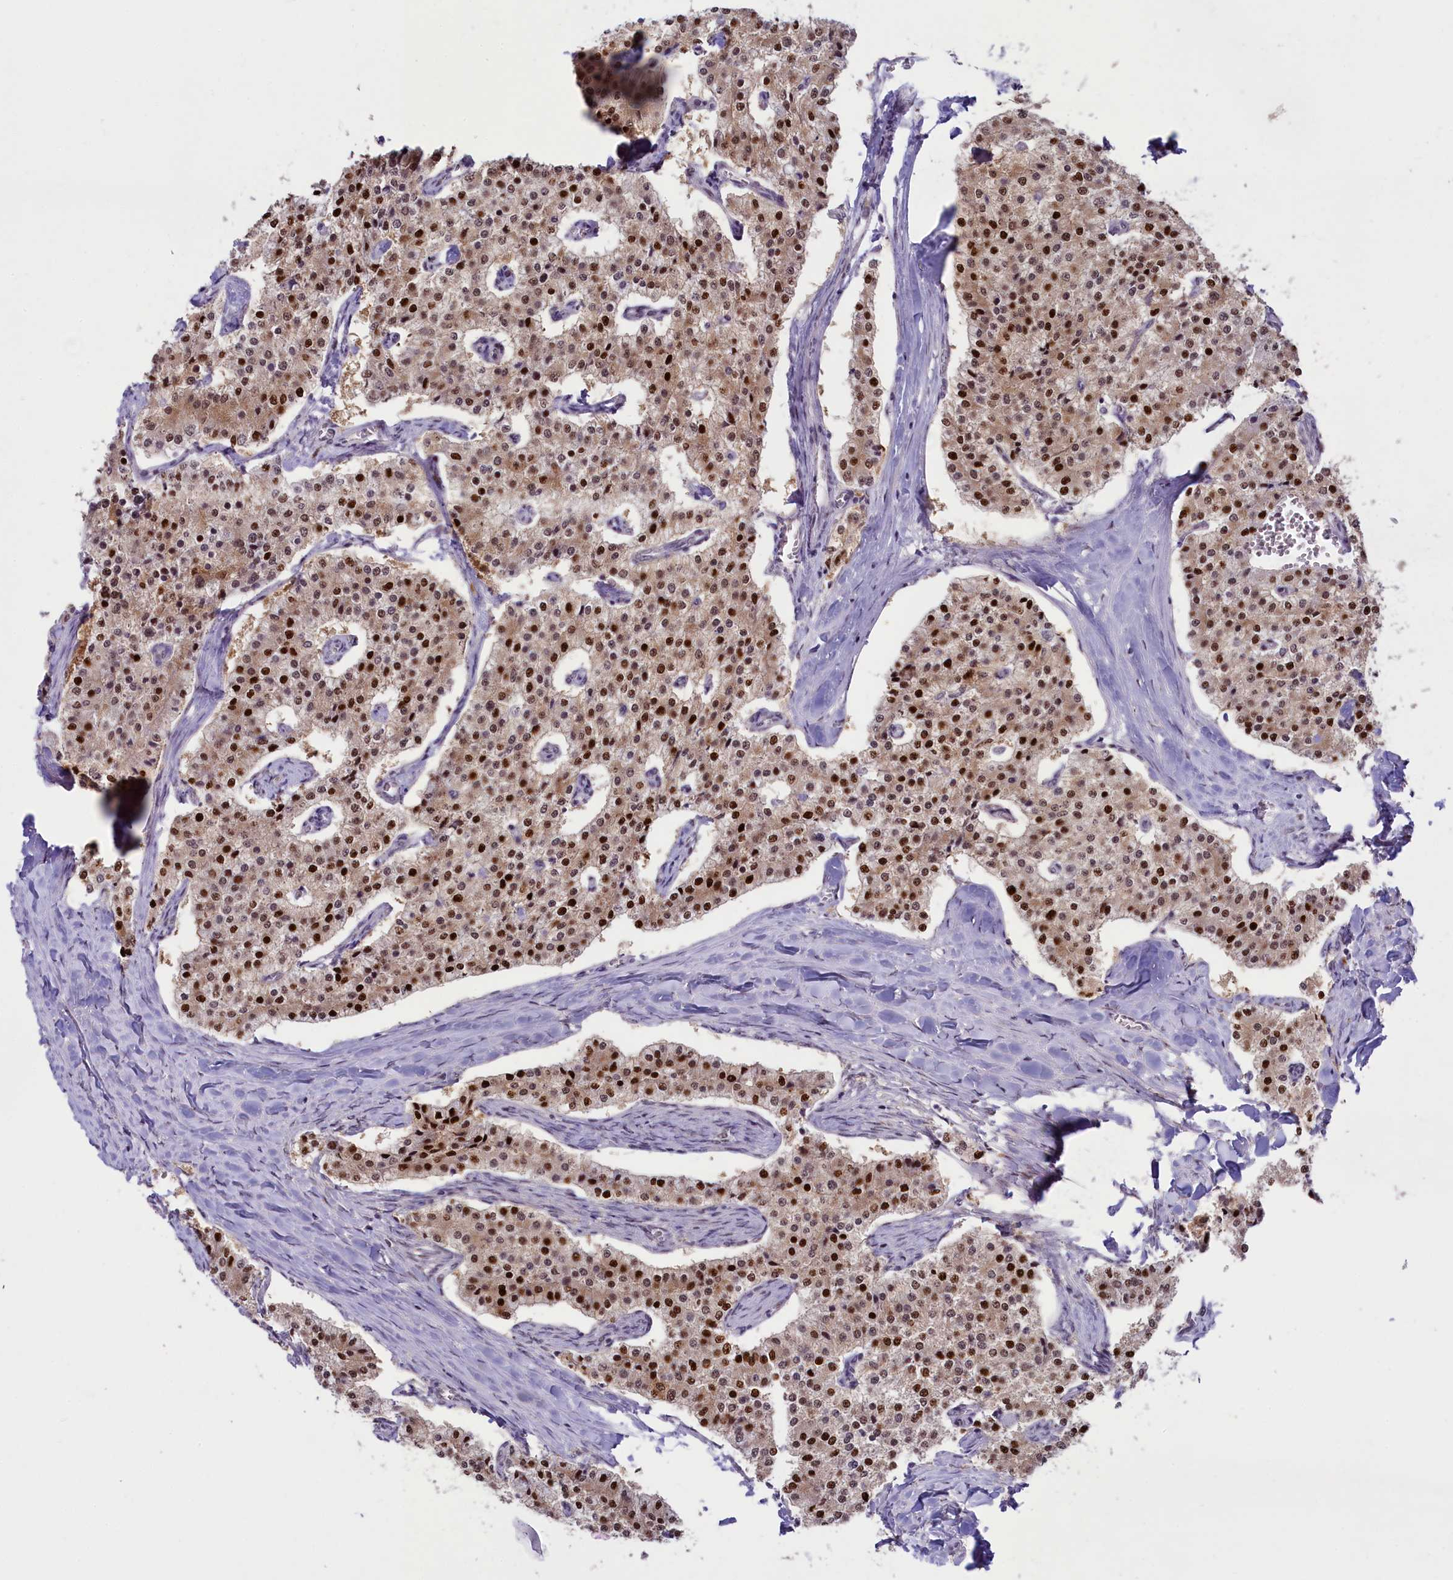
{"staining": {"intensity": "strong", "quantity": ">75%", "location": "nuclear"}, "tissue": "carcinoid", "cell_type": "Tumor cells", "image_type": "cancer", "snomed": [{"axis": "morphology", "description": "Carcinoid, malignant, NOS"}, {"axis": "topography", "description": "Colon"}], "caption": "Human carcinoid (malignant) stained with a brown dye exhibits strong nuclear positive staining in about >75% of tumor cells.", "gene": "ANKS3", "patient": {"sex": "female", "age": 52}}